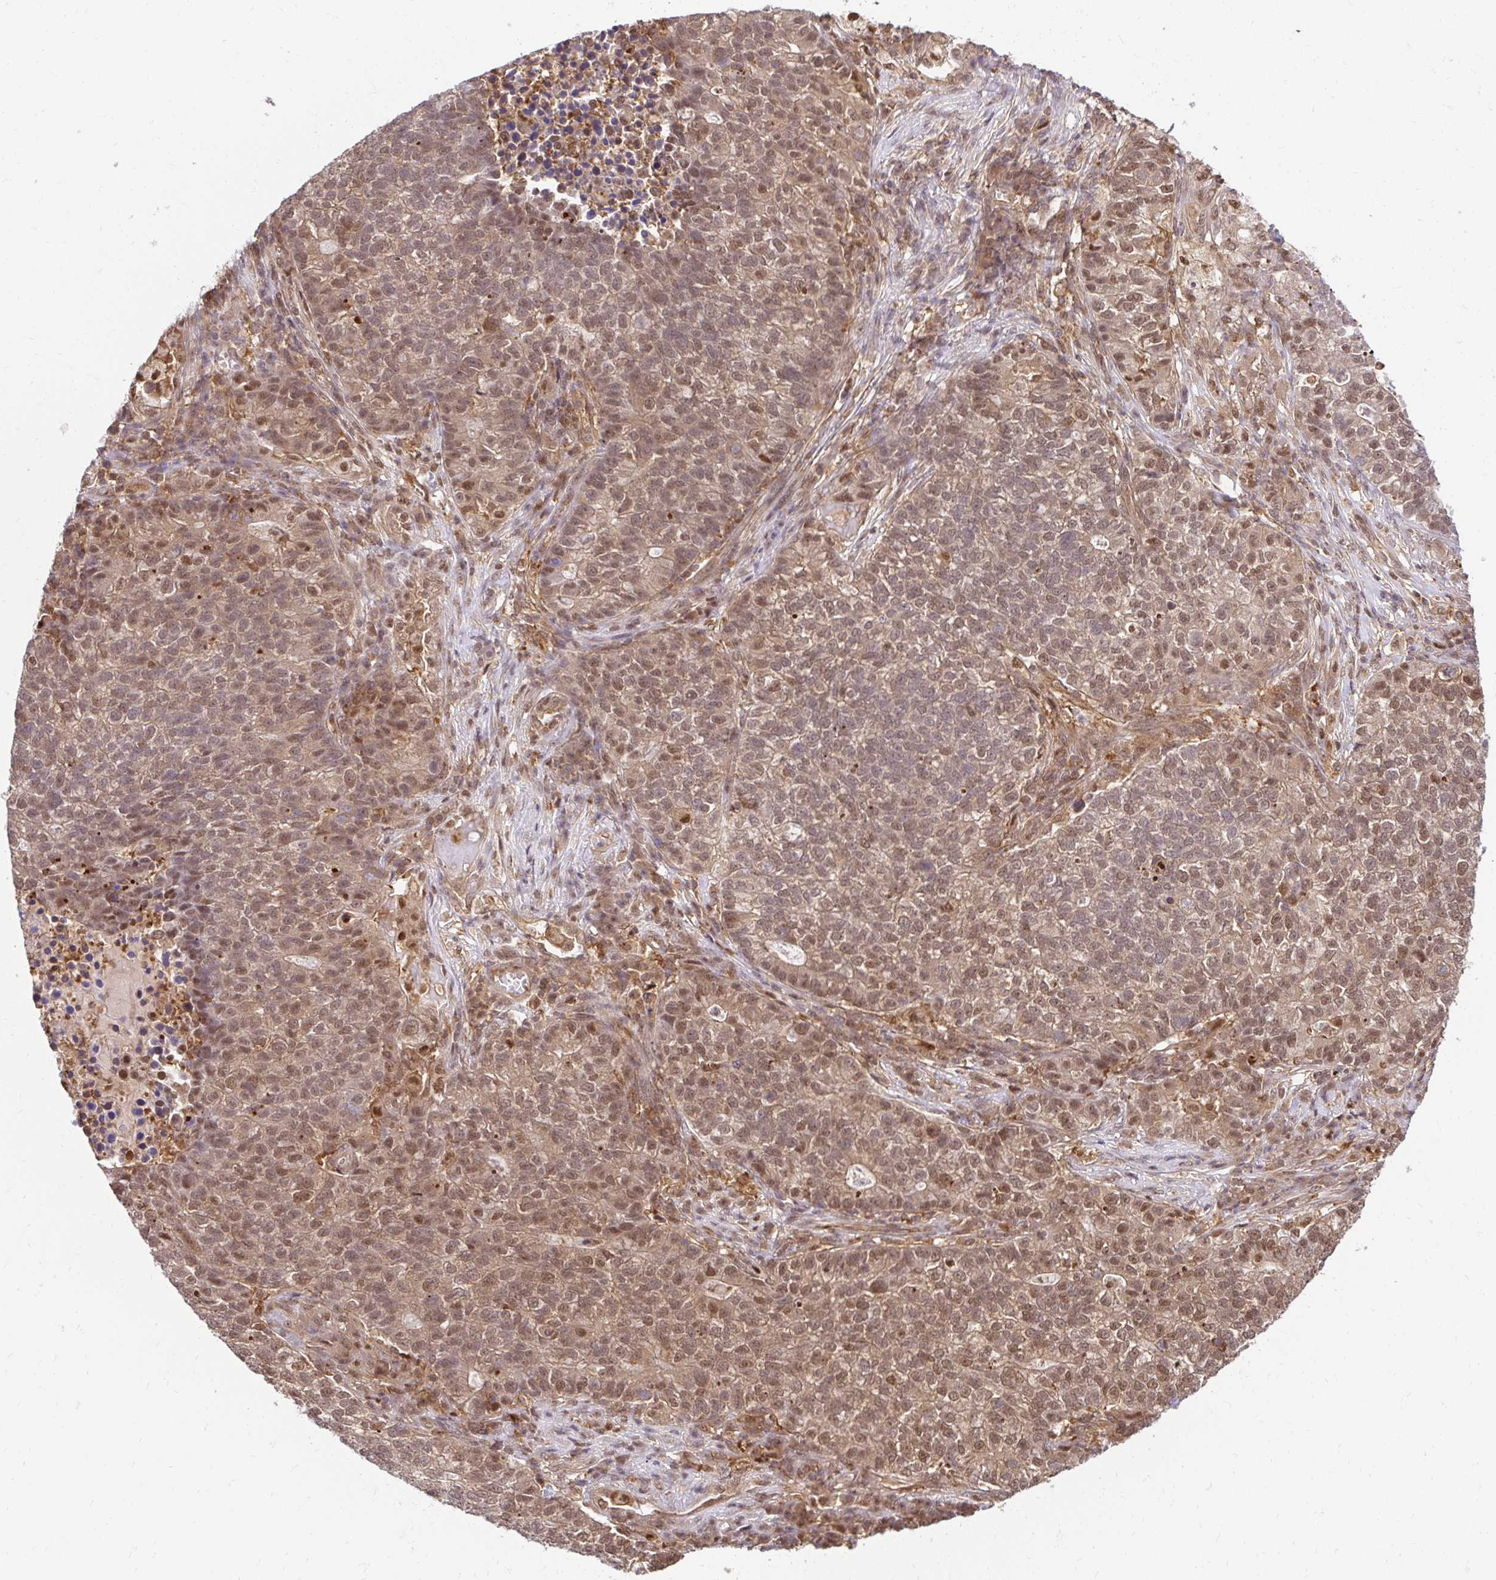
{"staining": {"intensity": "moderate", "quantity": ">75%", "location": "cytoplasmic/membranous,nuclear"}, "tissue": "lung cancer", "cell_type": "Tumor cells", "image_type": "cancer", "snomed": [{"axis": "morphology", "description": "Adenocarcinoma, NOS"}, {"axis": "topography", "description": "Lung"}], "caption": "IHC image of neoplastic tissue: human lung cancer (adenocarcinoma) stained using immunohistochemistry (IHC) exhibits medium levels of moderate protein expression localized specifically in the cytoplasmic/membranous and nuclear of tumor cells, appearing as a cytoplasmic/membranous and nuclear brown color.", "gene": "PSMA4", "patient": {"sex": "male", "age": 57}}